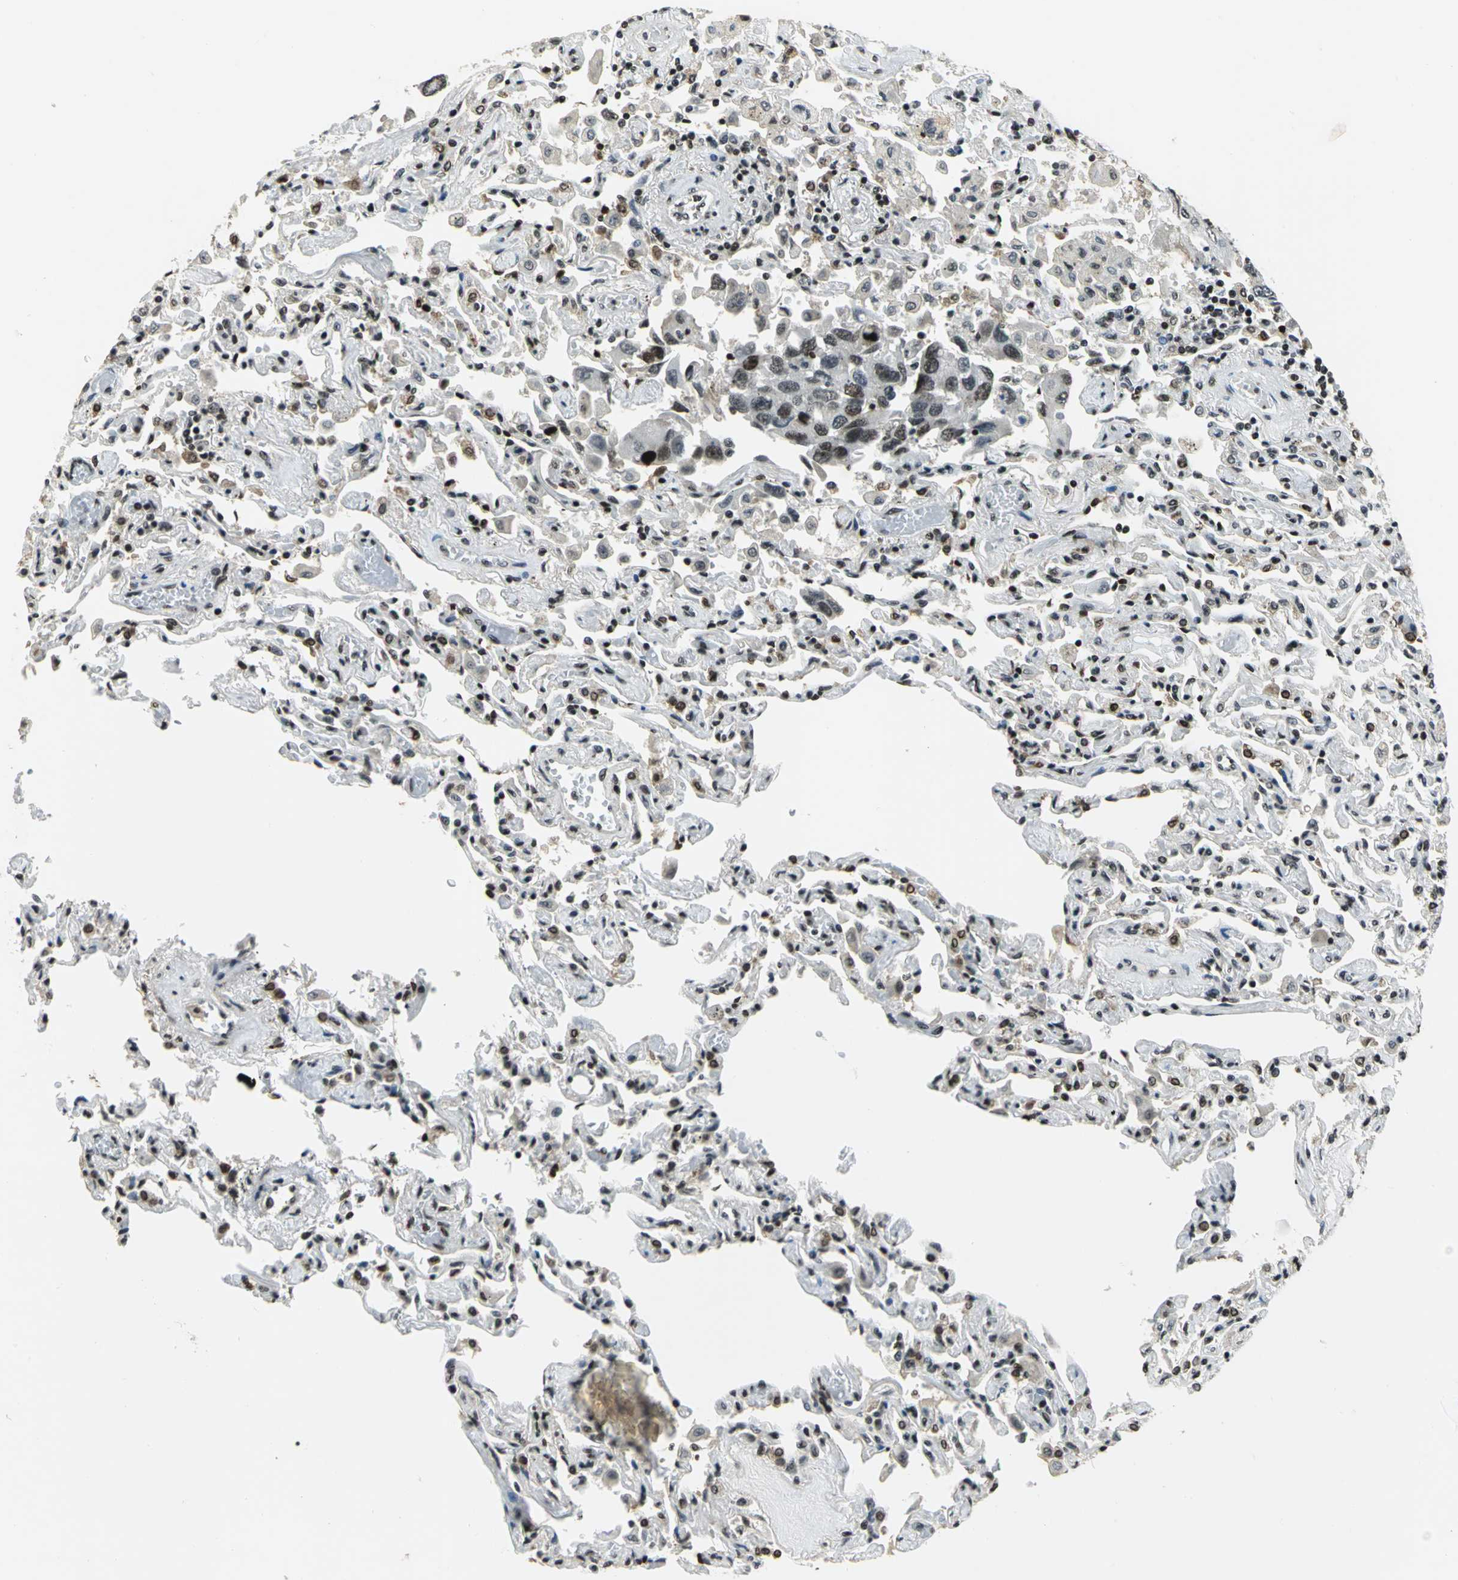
{"staining": {"intensity": "moderate", "quantity": "25%-75%", "location": "nuclear"}, "tissue": "lung cancer", "cell_type": "Tumor cells", "image_type": "cancer", "snomed": [{"axis": "morphology", "description": "Adenocarcinoma, NOS"}, {"axis": "topography", "description": "Lung"}], "caption": "Lung cancer stained with a protein marker demonstrates moderate staining in tumor cells.", "gene": "UBTF", "patient": {"sex": "male", "age": 64}}